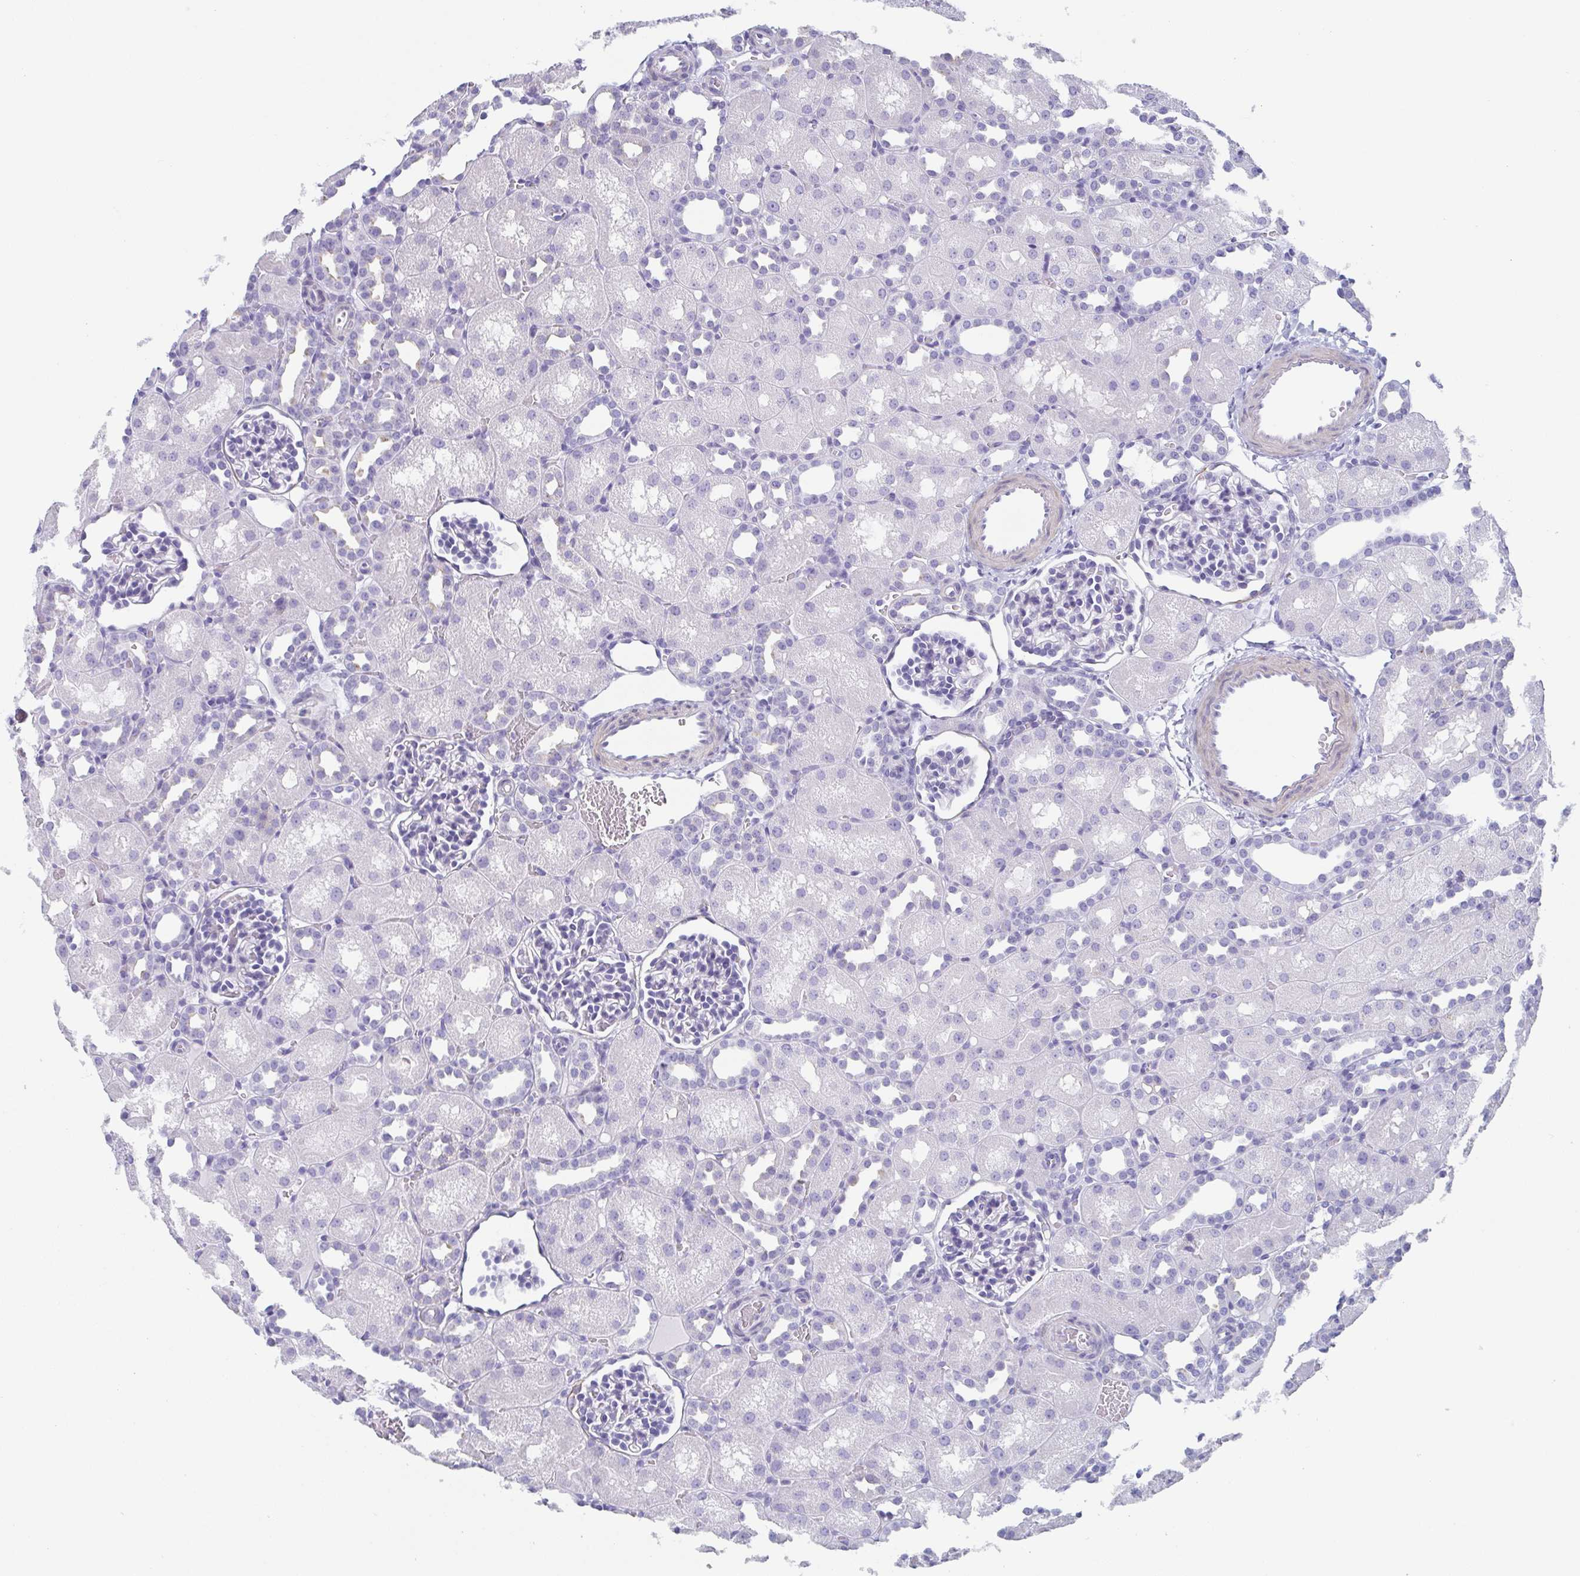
{"staining": {"intensity": "negative", "quantity": "none", "location": "none"}, "tissue": "kidney", "cell_type": "Cells in glomeruli", "image_type": "normal", "snomed": [{"axis": "morphology", "description": "Normal tissue, NOS"}, {"axis": "topography", "description": "Kidney"}], "caption": "Immunohistochemistry image of normal human kidney stained for a protein (brown), which reveals no expression in cells in glomeruli.", "gene": "TAGLN3", "patient": {"sex": "male", "age": 1}}